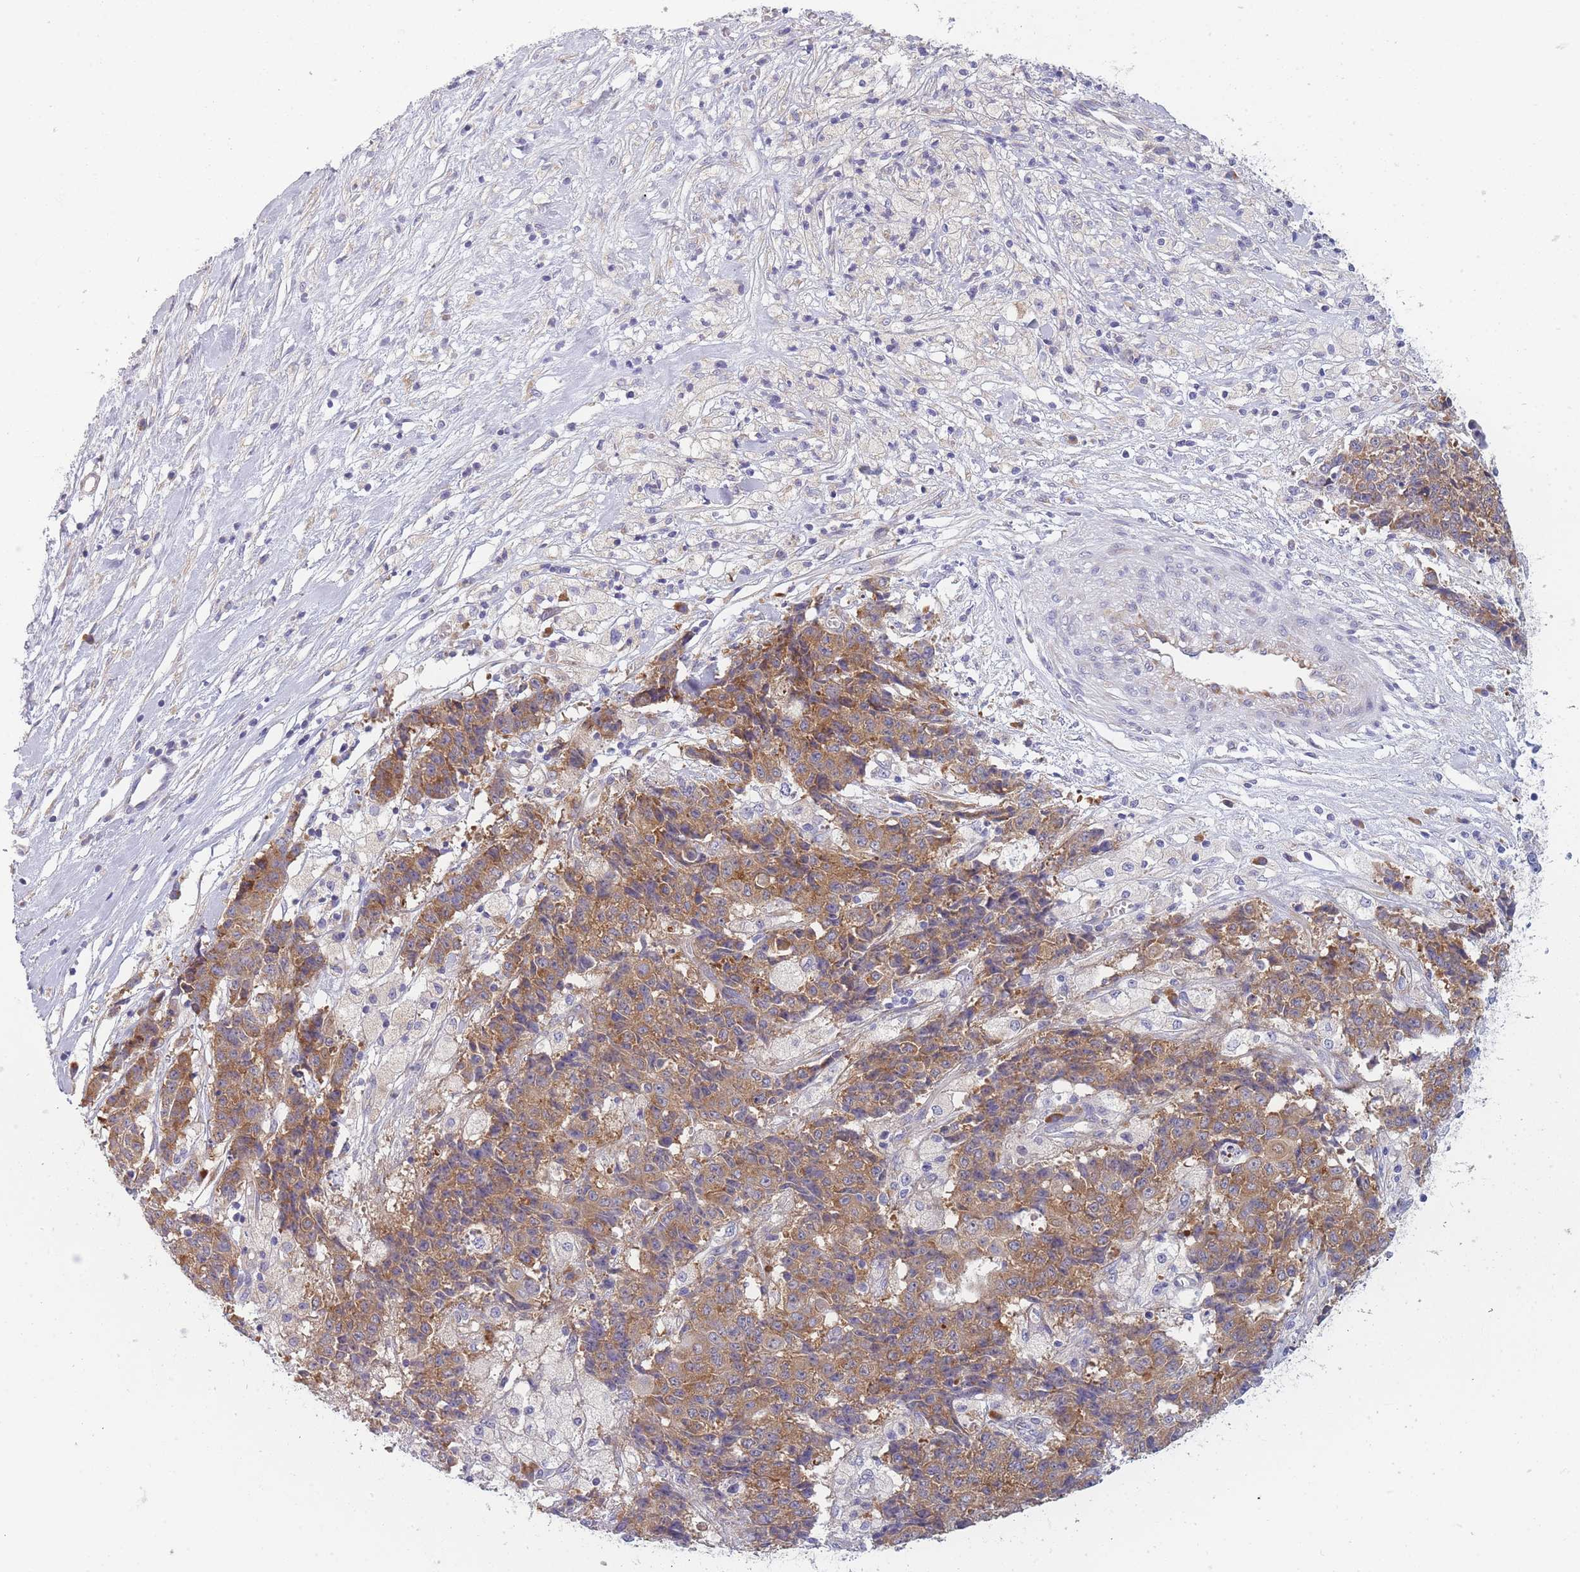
{"staining": {"intensity": "moderate", "quantity": ">75%", "location": "cytoplasmic/membranous"}, "tissue": "ovarian cancer", "cell_type": "Tumor cells", "image_type": "cancer", "snomed": [{"axis": "morphology", "description": "Carcinoma, endometroid"}, {"axis": "topography", "description": "Ovary"}], "caption": "Brown immunohistochemical staining in ovarian endometroid carcinoma demonstrates moderate cytoplasmic/membranous staining in about >75% of tumor cells. The staining is performed using DAB brown chromogen to label protein expression. The nuclei are counter-stained blue using hematoxylin.", "gene": "NDUFAF6", "patient": {"sex": "female", "age": 42}}